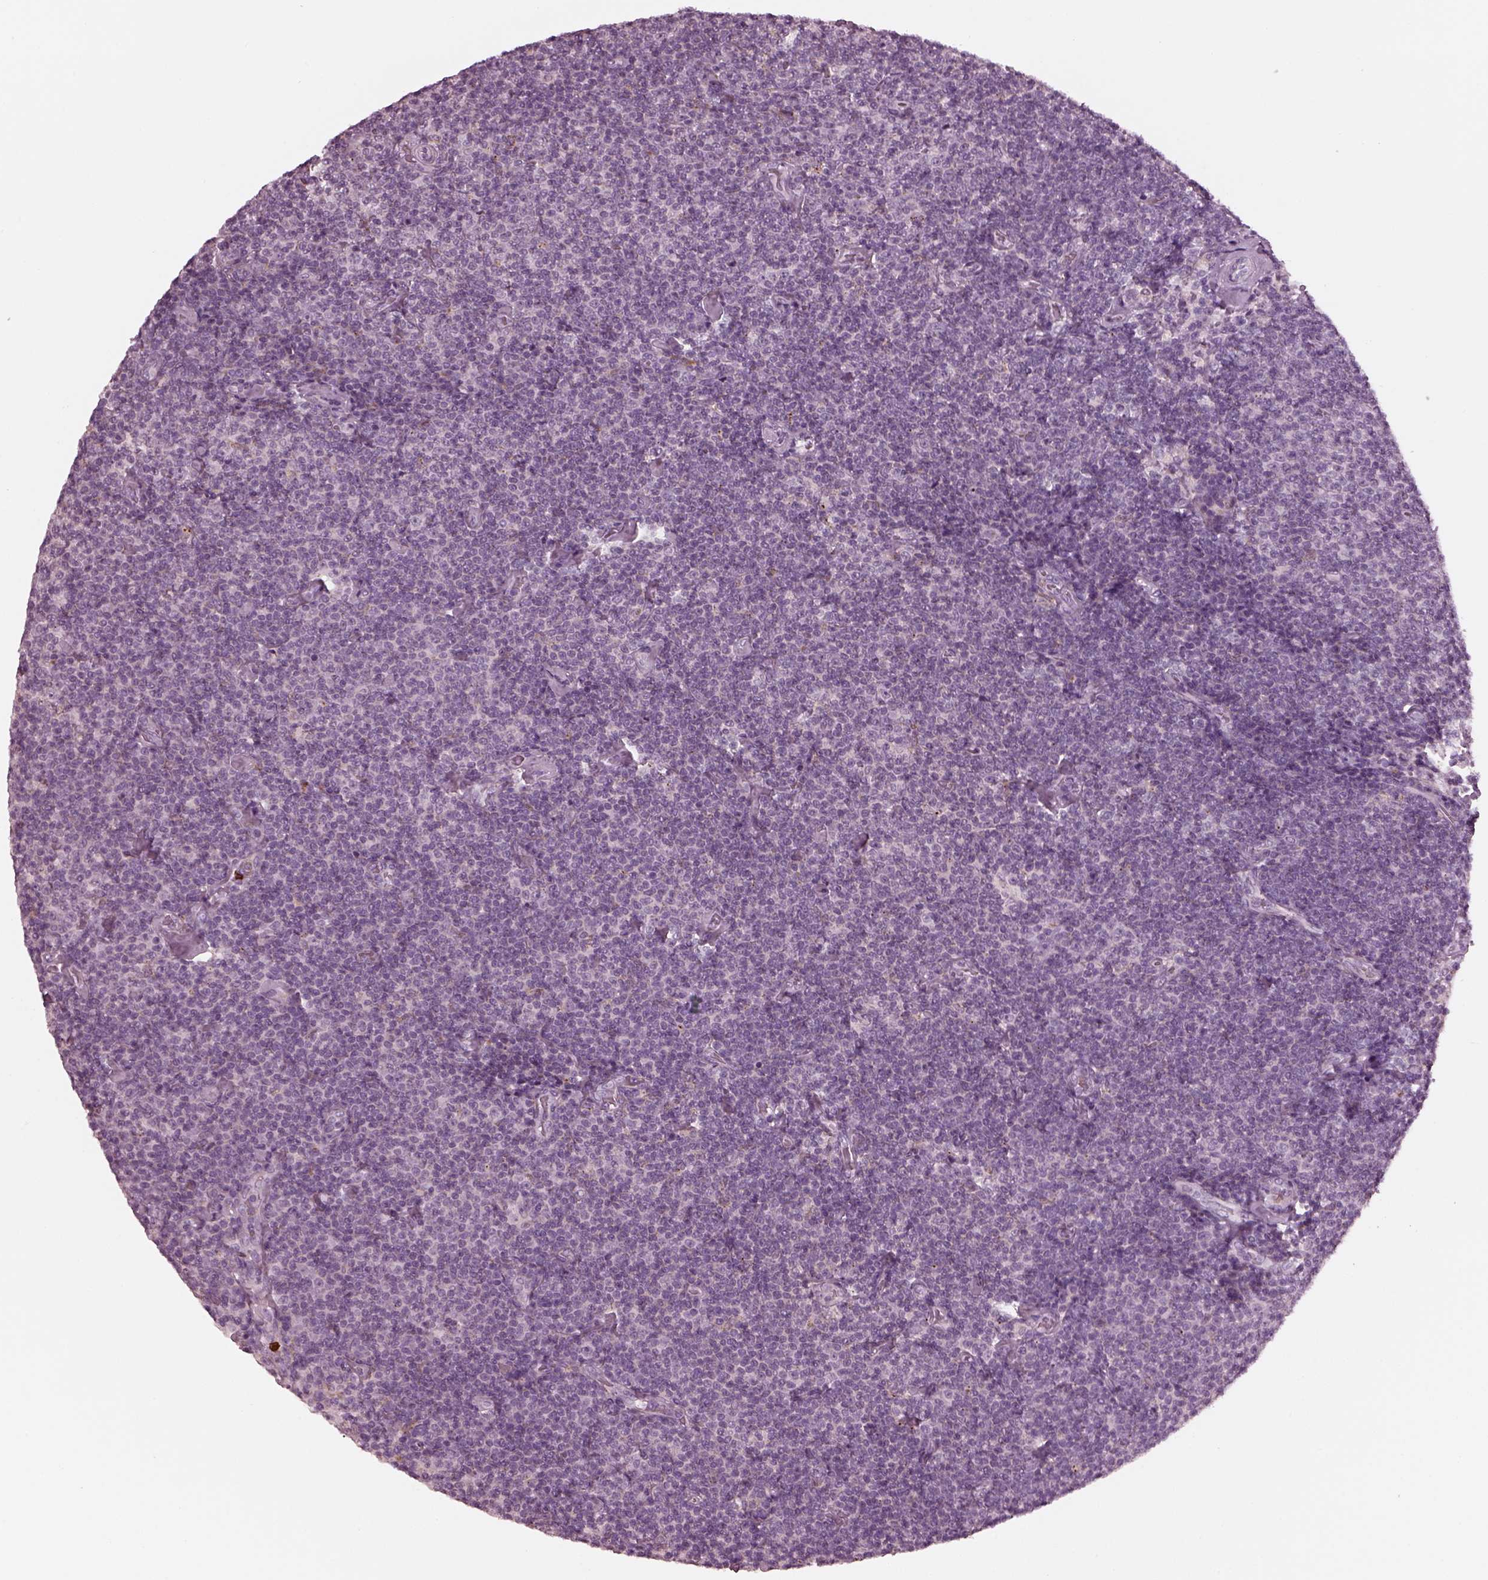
{"staining": {"intensity": "negative", "quantity": "none", "location": "none"}, "tissue": "lymphoma", "cell_type": "Tumor cells", "image_type": "cancer", "snomed": [{"axis": "morphology", "description": "Malignant lymphoma, non-Hodgkin's type, Low grade"}, {"axis": "topography", "description": "Lymph node"}], "caption": "Tumor cells are negative for protein expression in human malignant lymphoma, non-Hodgkin's type (low-grade).", "gene": "SLAMF8", "patient": {"sex": "male", "age": 81}}